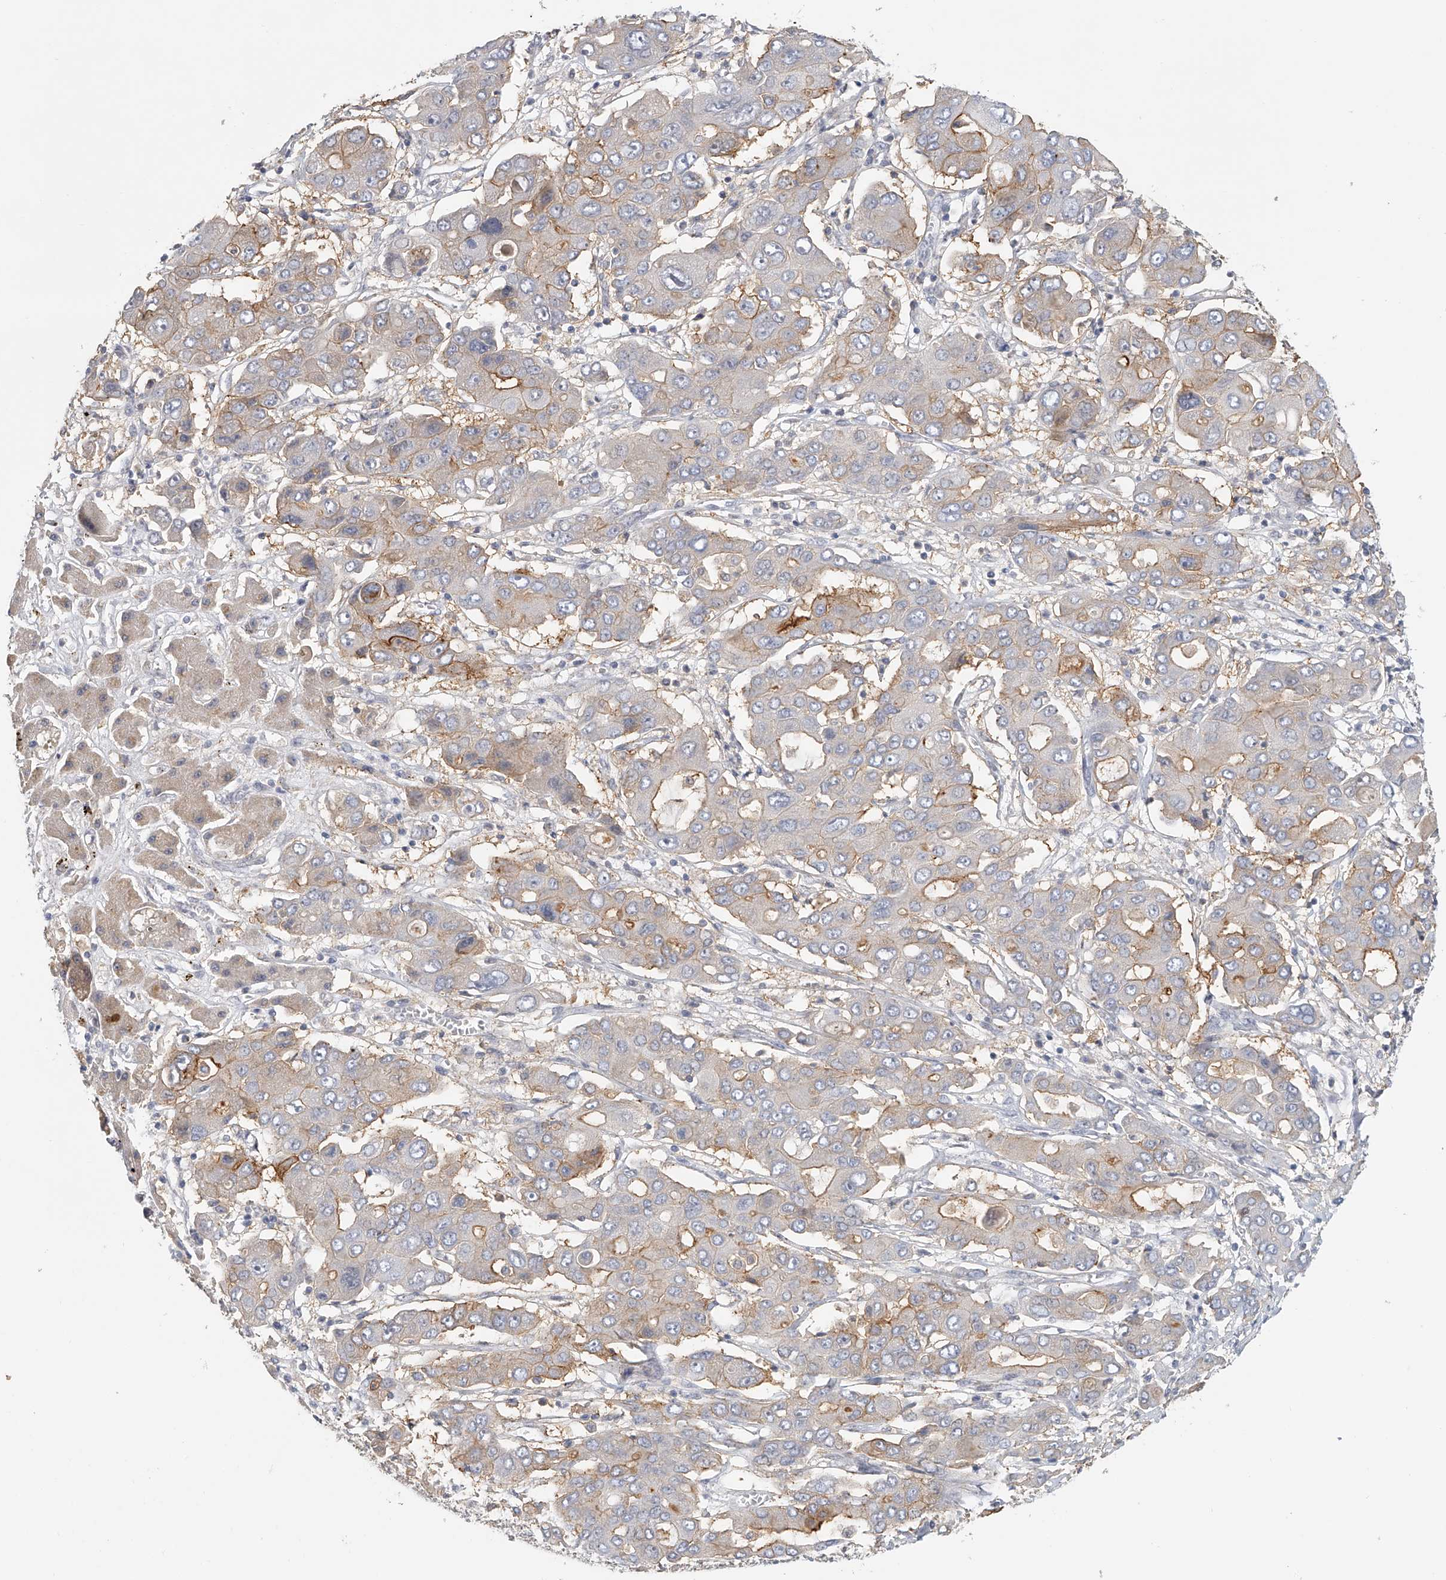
{"staining": {"intensity": "moderate", "quantity": "<25%", "location": "cytoplasmic/membranous"}, "tissue": "liver cancer", "cell_type": "Tumor cells", "image_type": "cancer", "snomed": [{"axis": "morphology", "description": "Cholangiocarcinoma"}, {"axis": "topography", "description": "Liver"}], "caption": "Immunohistochemical staining of human liver cancer (cholangiocarcinoma) shows low levels of moderate cytoplasmic/membranous positivity in about <25% of tumor cells.", "gene": "DDX43", "patient": {"sex": "male", "age": 67}}